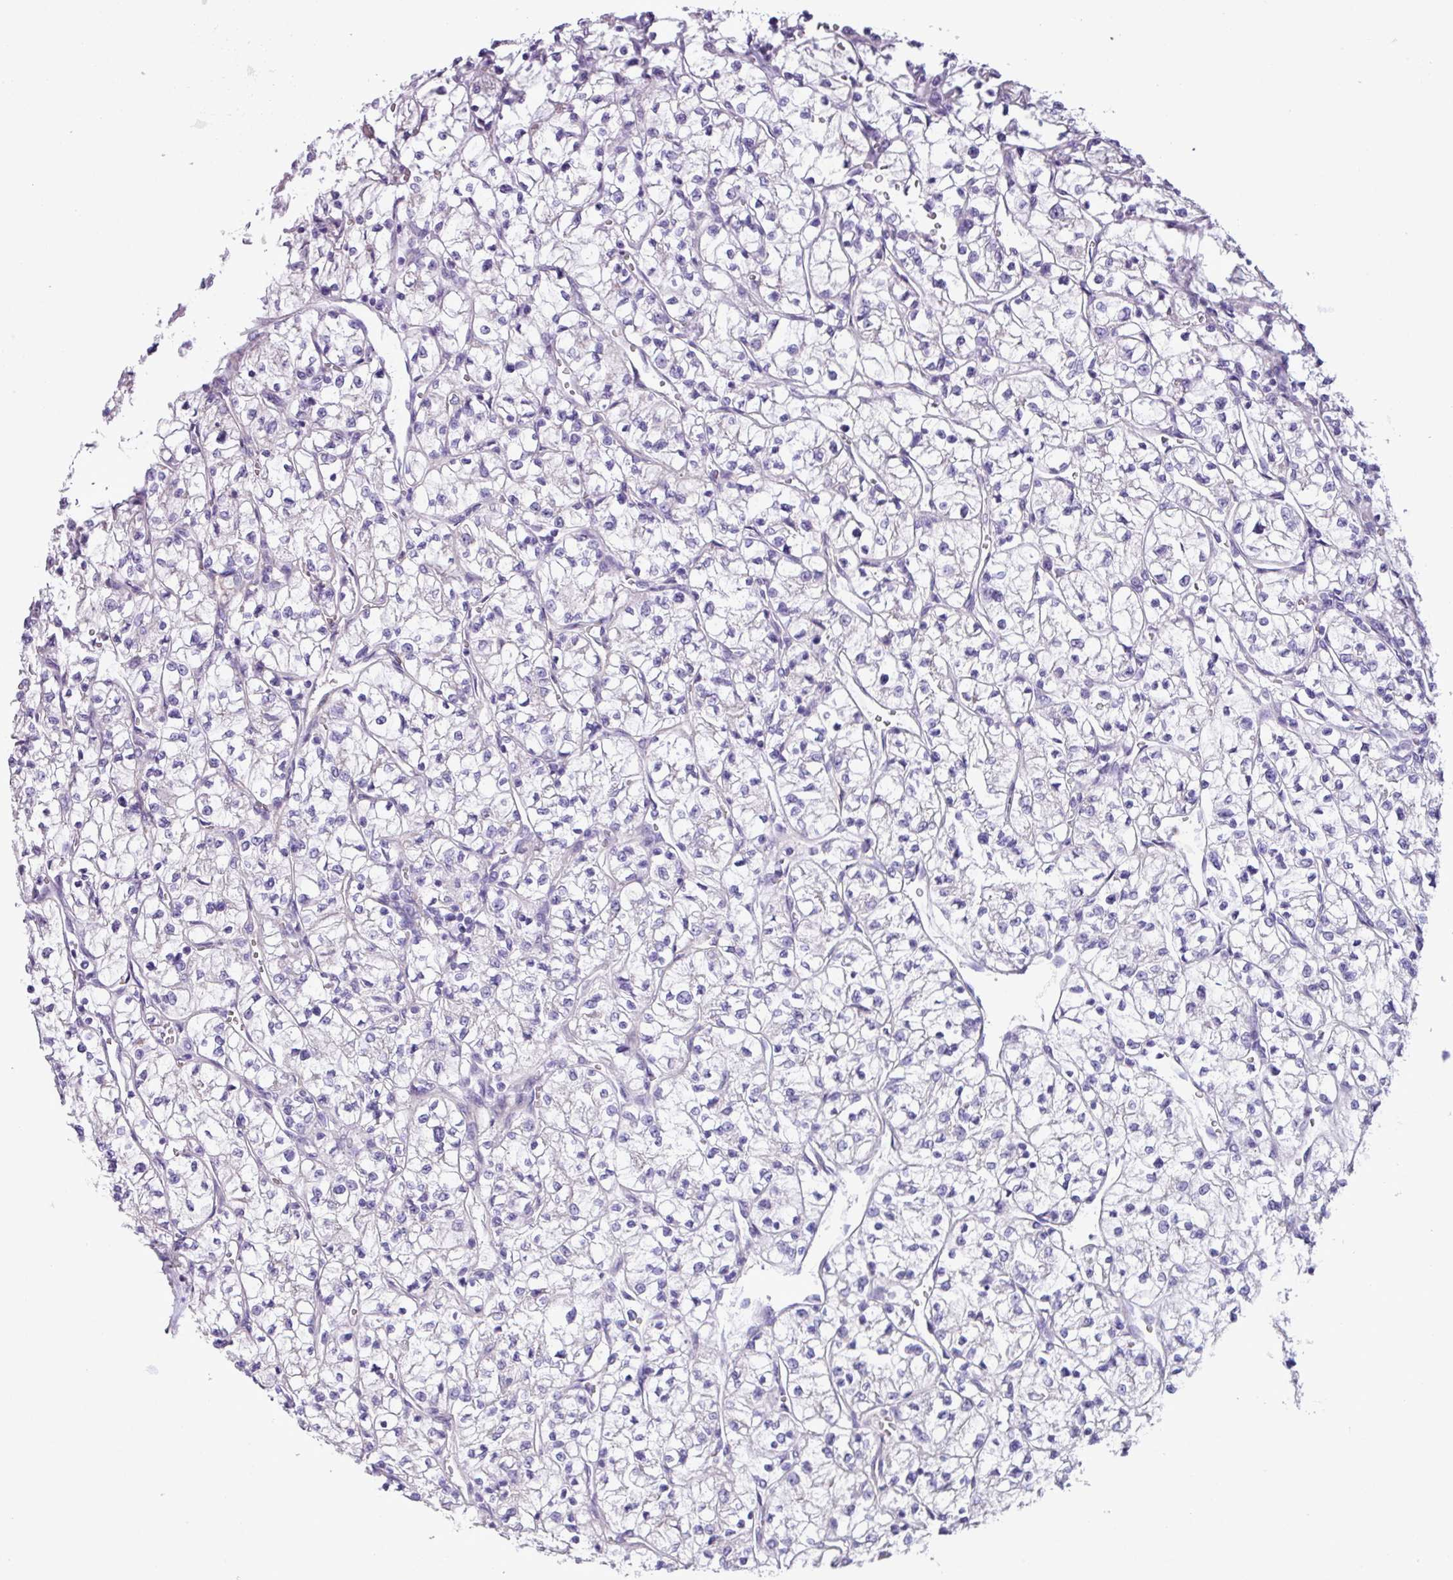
{"staining": {"intensity": "negative", "quantity": "none", "location": "none"}, "tissue": "renal cancer", "cell_type": "Tumor cells", "image_type": "cancer", "snomed": [{"axis": "morphology", "description": "Adenocarcinoma, NOS"}, {"axis": "topography", "description": "Kidney"}], "caption": "A high-resolution micrograph shows IHC staining of renal cancer, which demonstrates no significant positivity in tumor cells.", "gene": "CYSTM1", "patient": {"sex": "female", "age": 64}}